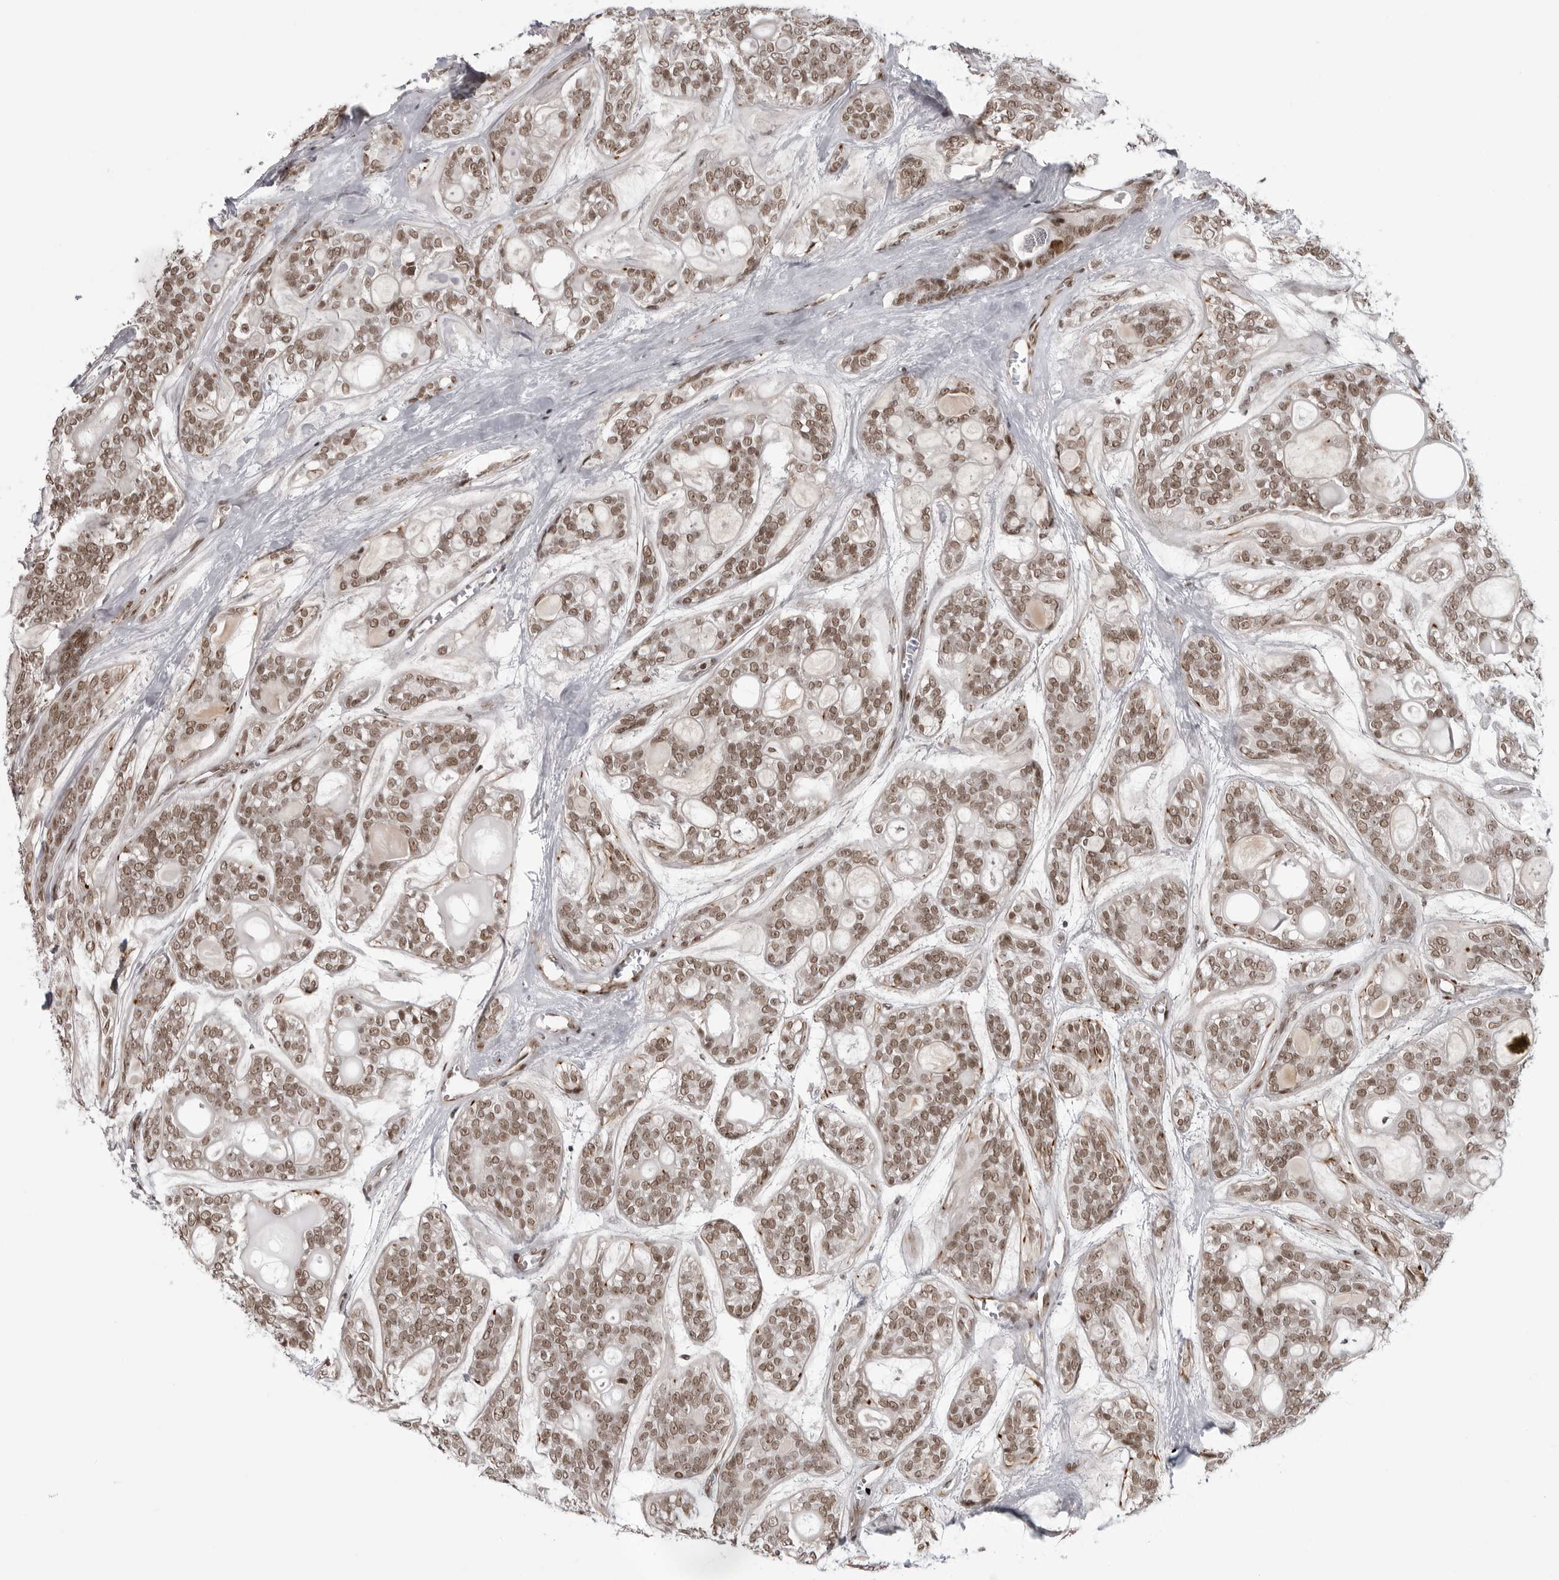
{"staining": {"intensity": "moderate", "quantity": ">75%", "location": "nuclear"}, "tissue": "head and neck cancer", "cell_type": "Tumor cells", "image_type": "cancer", "snomed": [{"axis": "morphology", "description": "Adenocarcinoma, NOS"}, {"axis": "topography", "description": "Head-Neck"}], "caption": "DAB (3,3'-diaminobenzidine) immunohistochemical staining of head and neck adenocarcinoma shows moderate nuclear protein expression in about >75% of tumor cells.", "gene": "TRIM66", "patient": {"sex": "male", "age": 66}}